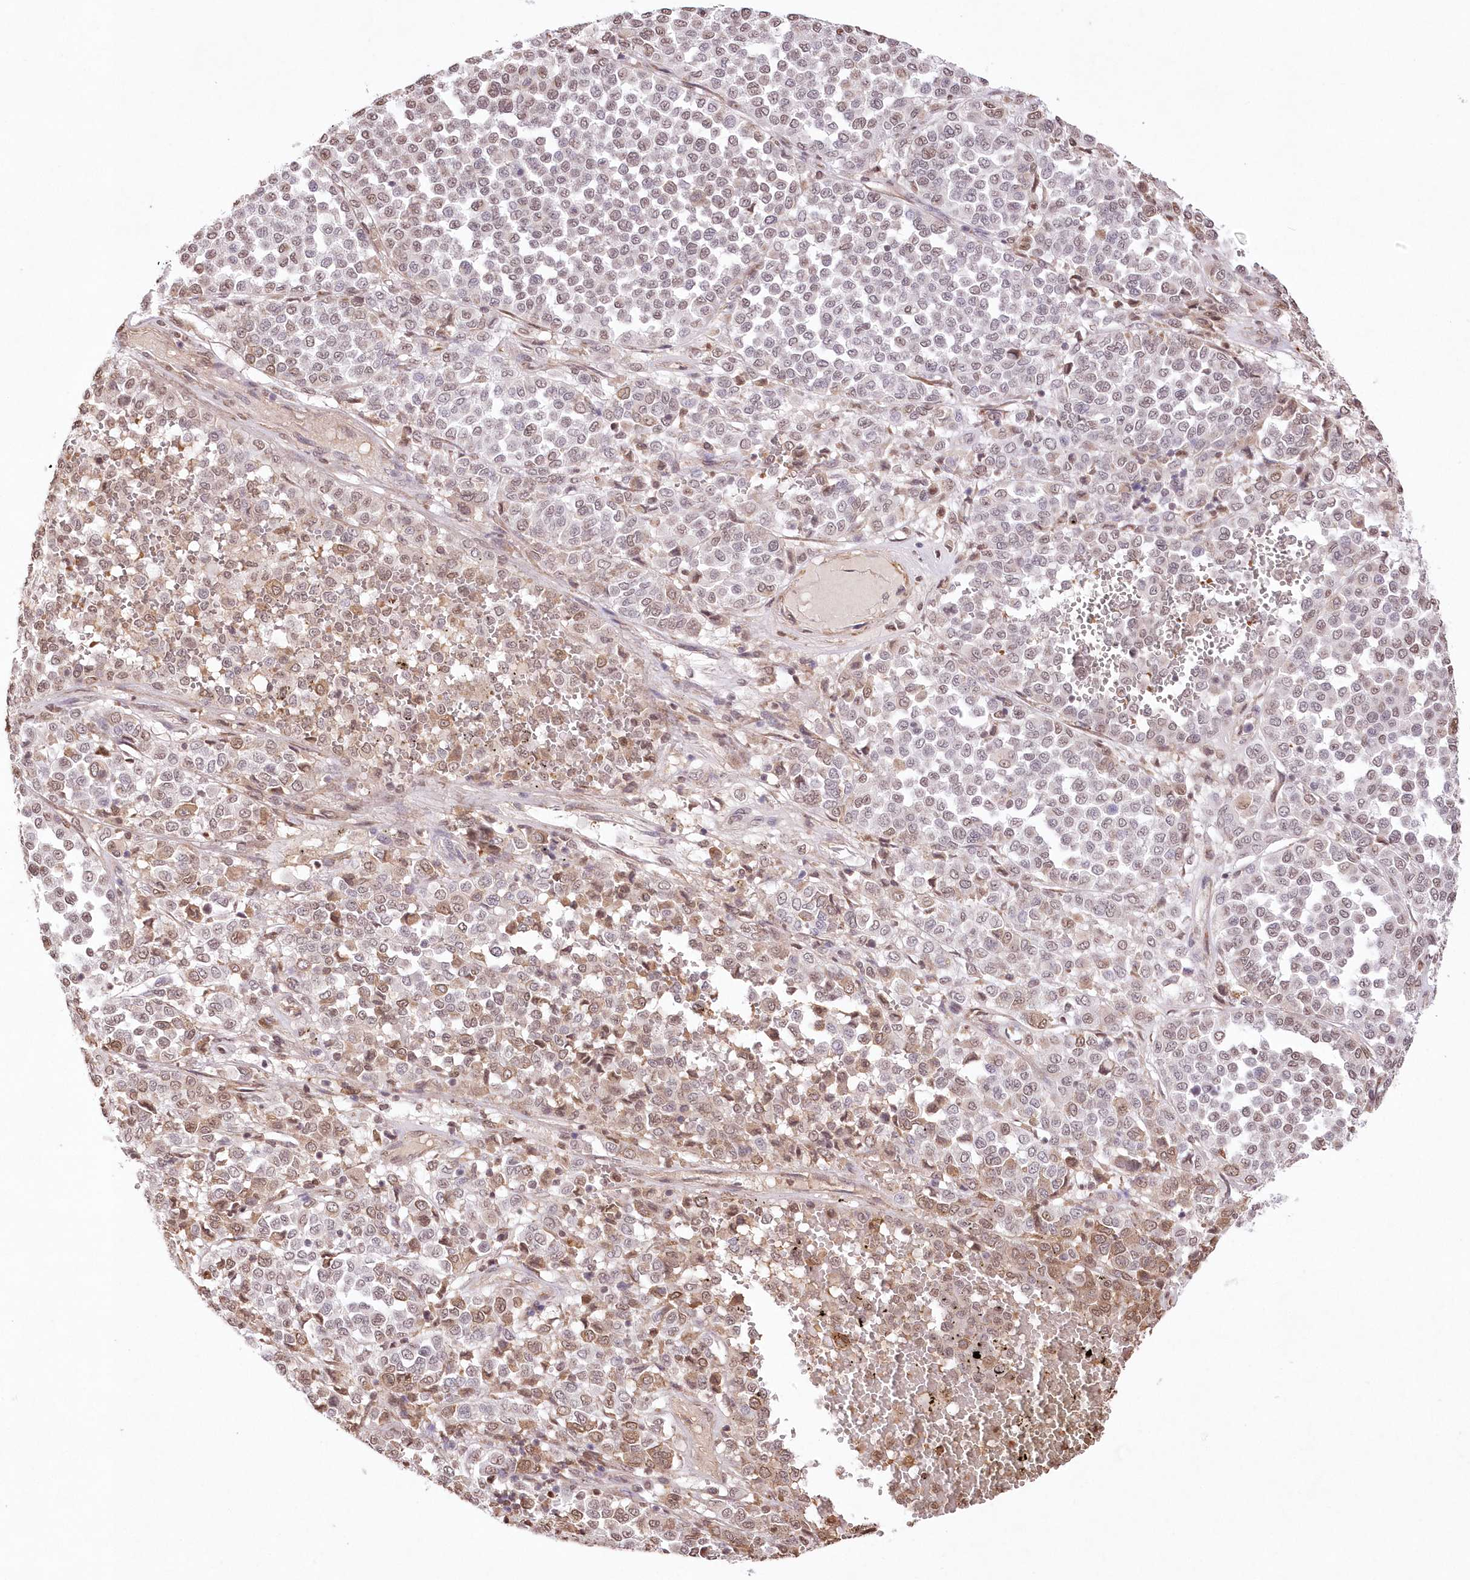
{"staining": {"intensity": "moderate", "quantity": "<25%", "location": "cytoplasmic/membranous,nuclear"}, "tissue": "melanoma", "cell_type": "Tumor cells", "image_type": "cancer", "snomed": [{"axis": "morphology", "description": "Malignant melanoma, Metastatic site"}, {"axis": "topography", "description": "Pancreas"}], "caption": "Moderate cytoplasmic/membranous and nuclear positivity for a protein is identified in about <25% of tumor cells of malignant melanoma (metastatic site) using immunohistochemistry (IHC).", "gene": "RBM27", "patient": {"sex": "female", "age": 30}}